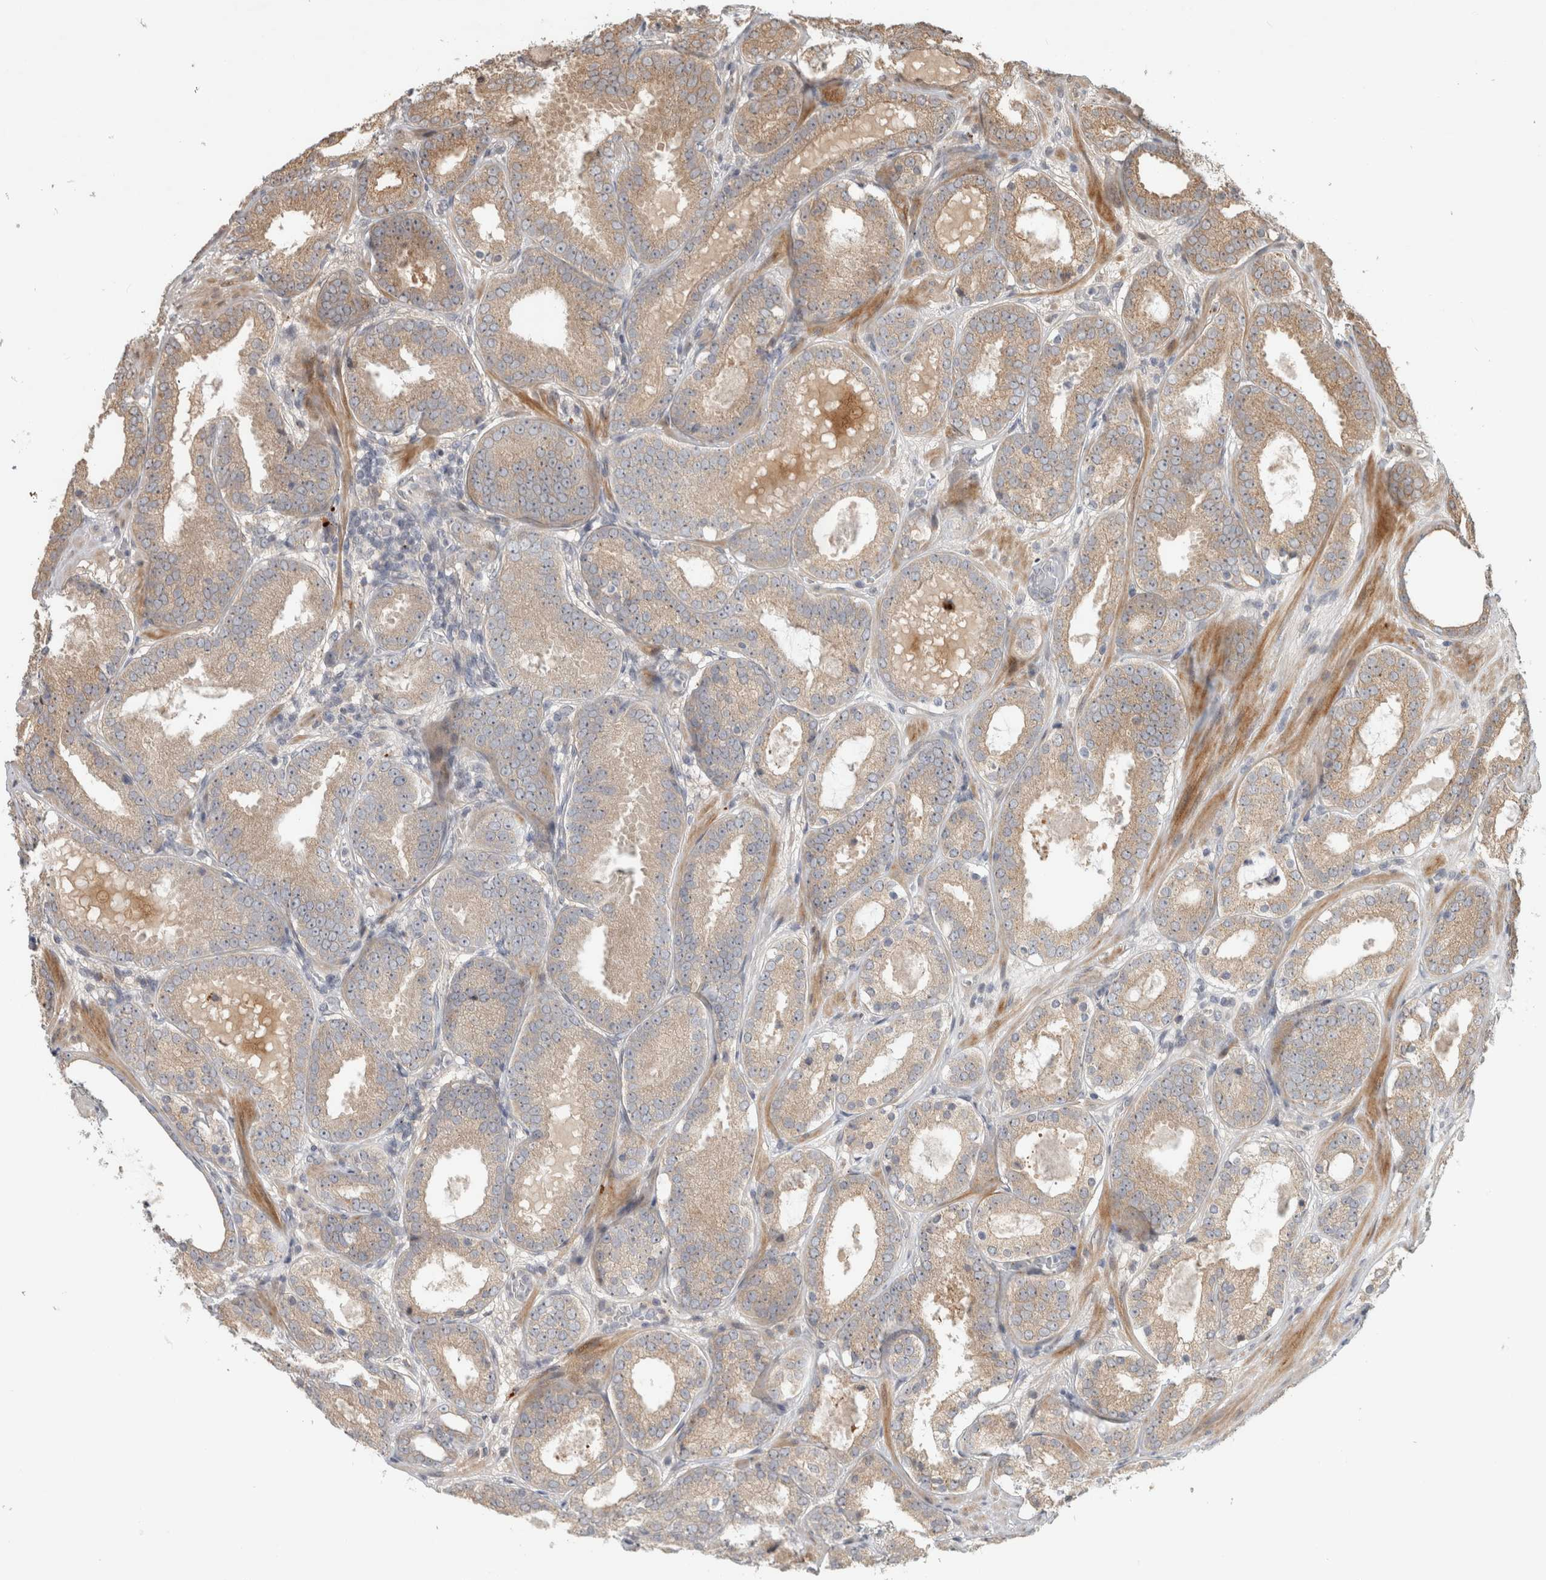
{"staining": {"intensity": "weak", "quantity": "25%-75%", "location": "cytoplasmic/membranous"}, "tissue": "prostate cancer", "cell_type": "Tumor cells", "image_type": "cancer", "snomed": [{"axis": "morphology", "description": "Adenocarcinoma, Low grade"}, {"axis": "topography", "description": "Prostate"}], "caption": "IHC (DAB) staining of low-grade adenocarcinoma (prostate) shows weak cytoplasmic/membranous protein staining in about 25%-75% of tumor cells.", "gene": "PITPNC1", "patient": {"sex": "male", "age": 69}}